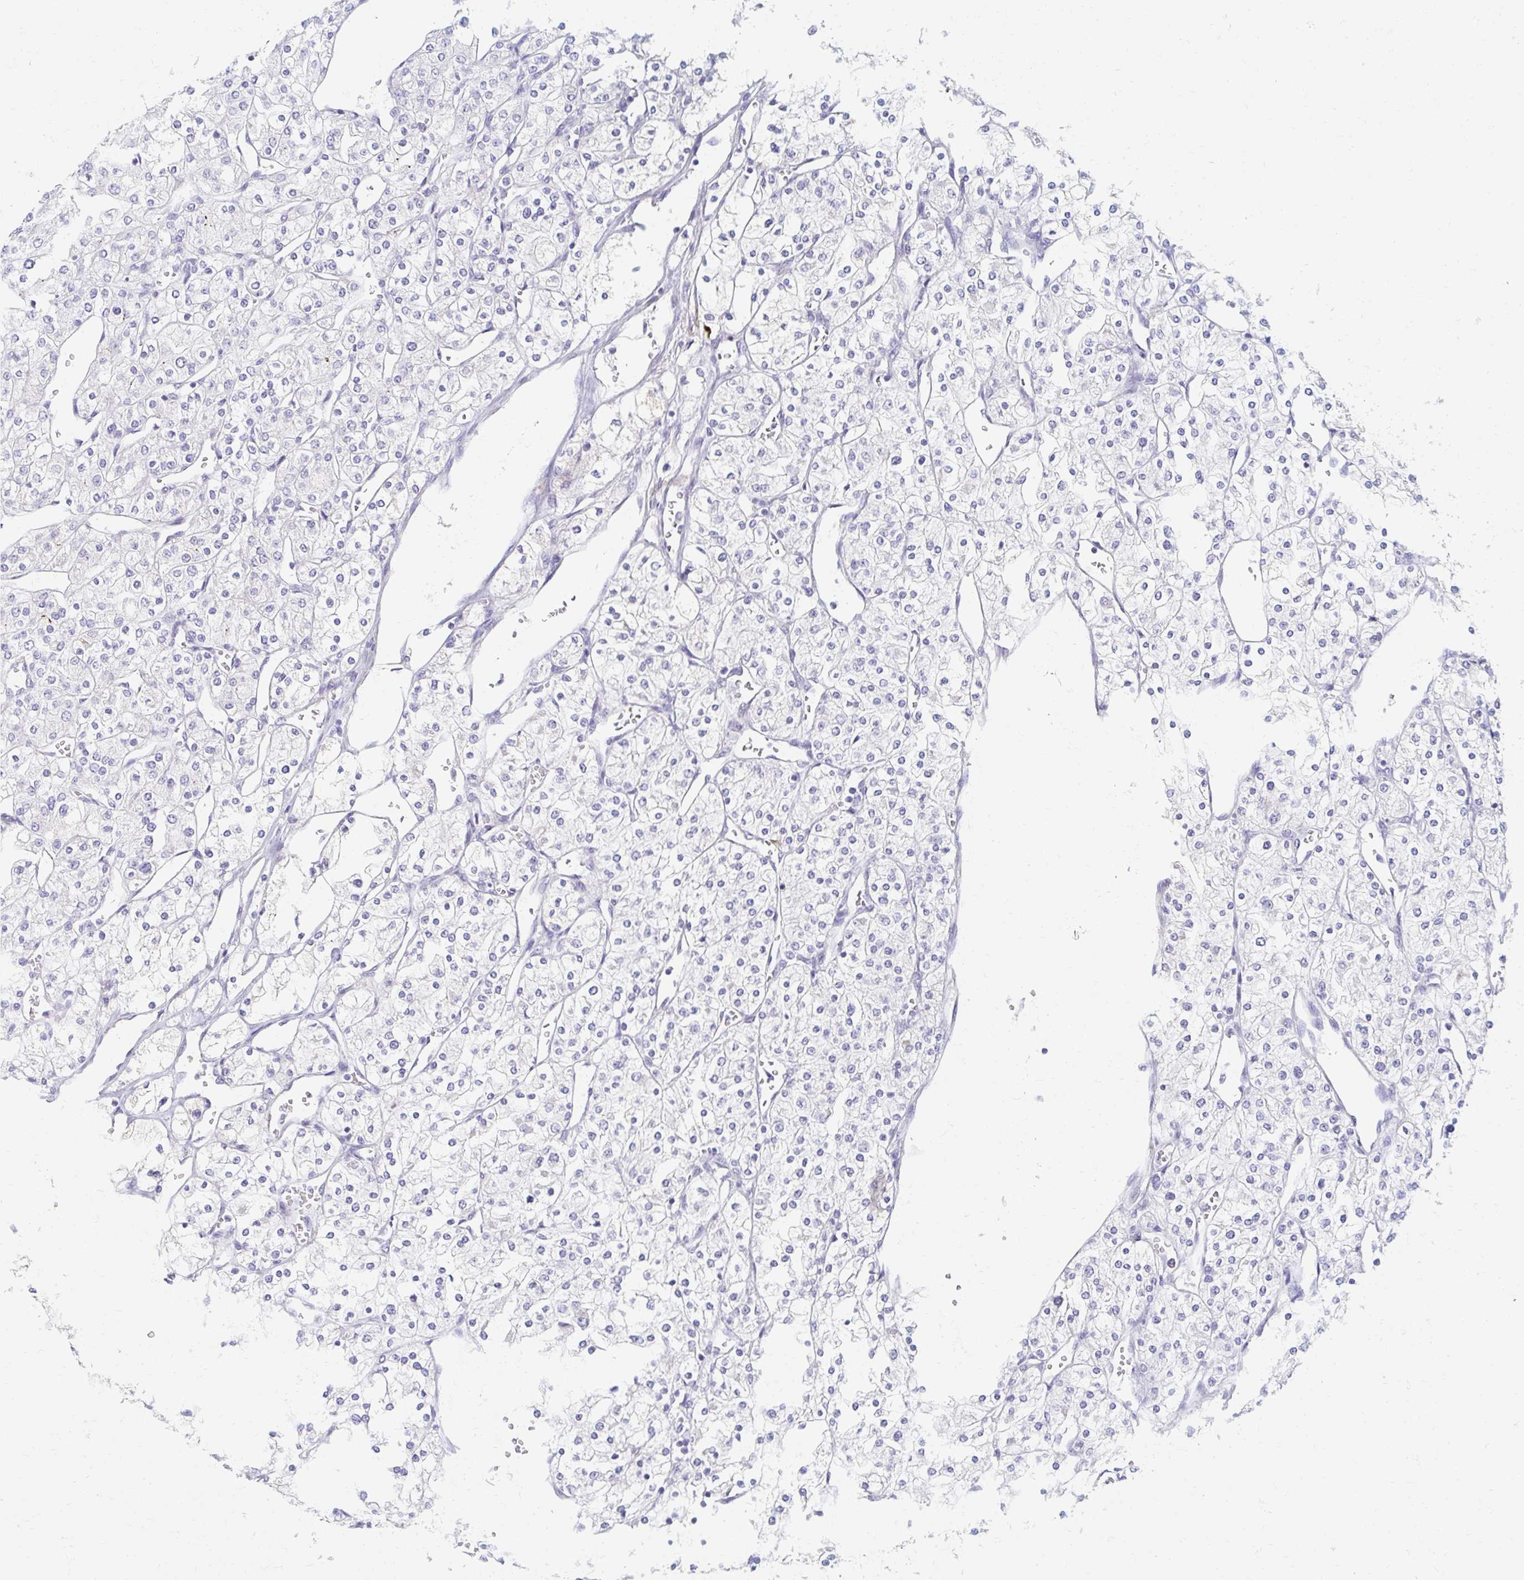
{"staining": {"intensity": "negative", "quantity": "none", "location": "none"}, "tissue": "renal cancer", "cell_type": "Tumor cells", "image_type": "cancer", "snomed": [{"axis": "morphology", "description": "Adenocarcinoma, NOS"}, {"axis": "topography", "description": "Kidney"}], "caption": "Immunohistochemical staining of human renal cancer (adenocarcinoma) displays no significant expression in tumor cells.", "gene": "MYLK2", "patient": {"sex": "male", "age": 80}}